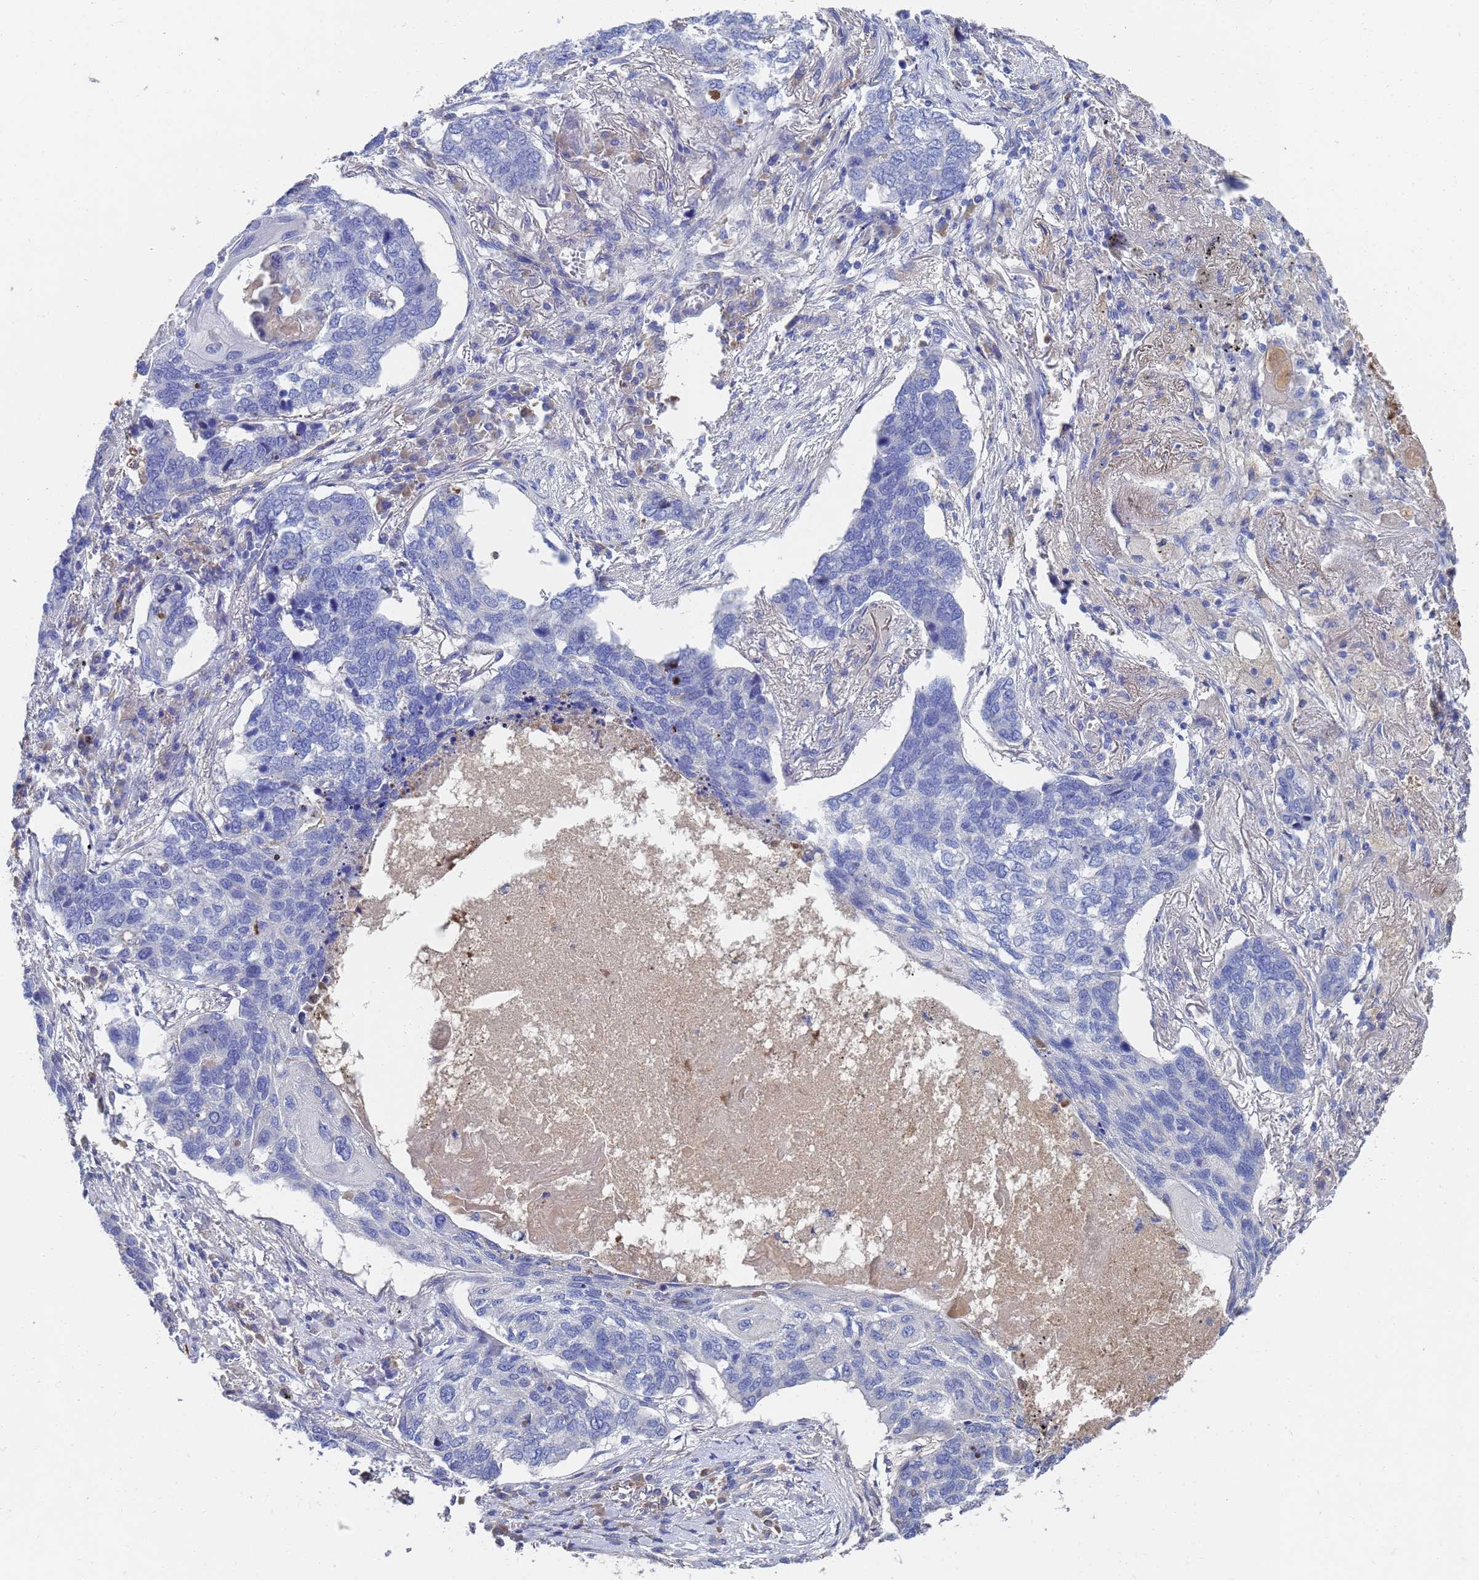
{"staining": {"intensity": "negative", "quantity": "none", "location": "none"}, "tissue": "lung cancer", "cell_type": "Tumor cells", "image_type": "cancer", "snomed": [{"axis": "morphology", "description": "Squamous cell carcinoma, NOS"}, {"axis": "topography", "description": "Lung"}], "caption": "Immunohistochemistry (IHC) image of squamous cell carcinoma (lung) stained for a protein (brown), which reveals no expression in tumor cells.", "gene": "LBX2", "patient": {"sex": "female", "age": 63}}